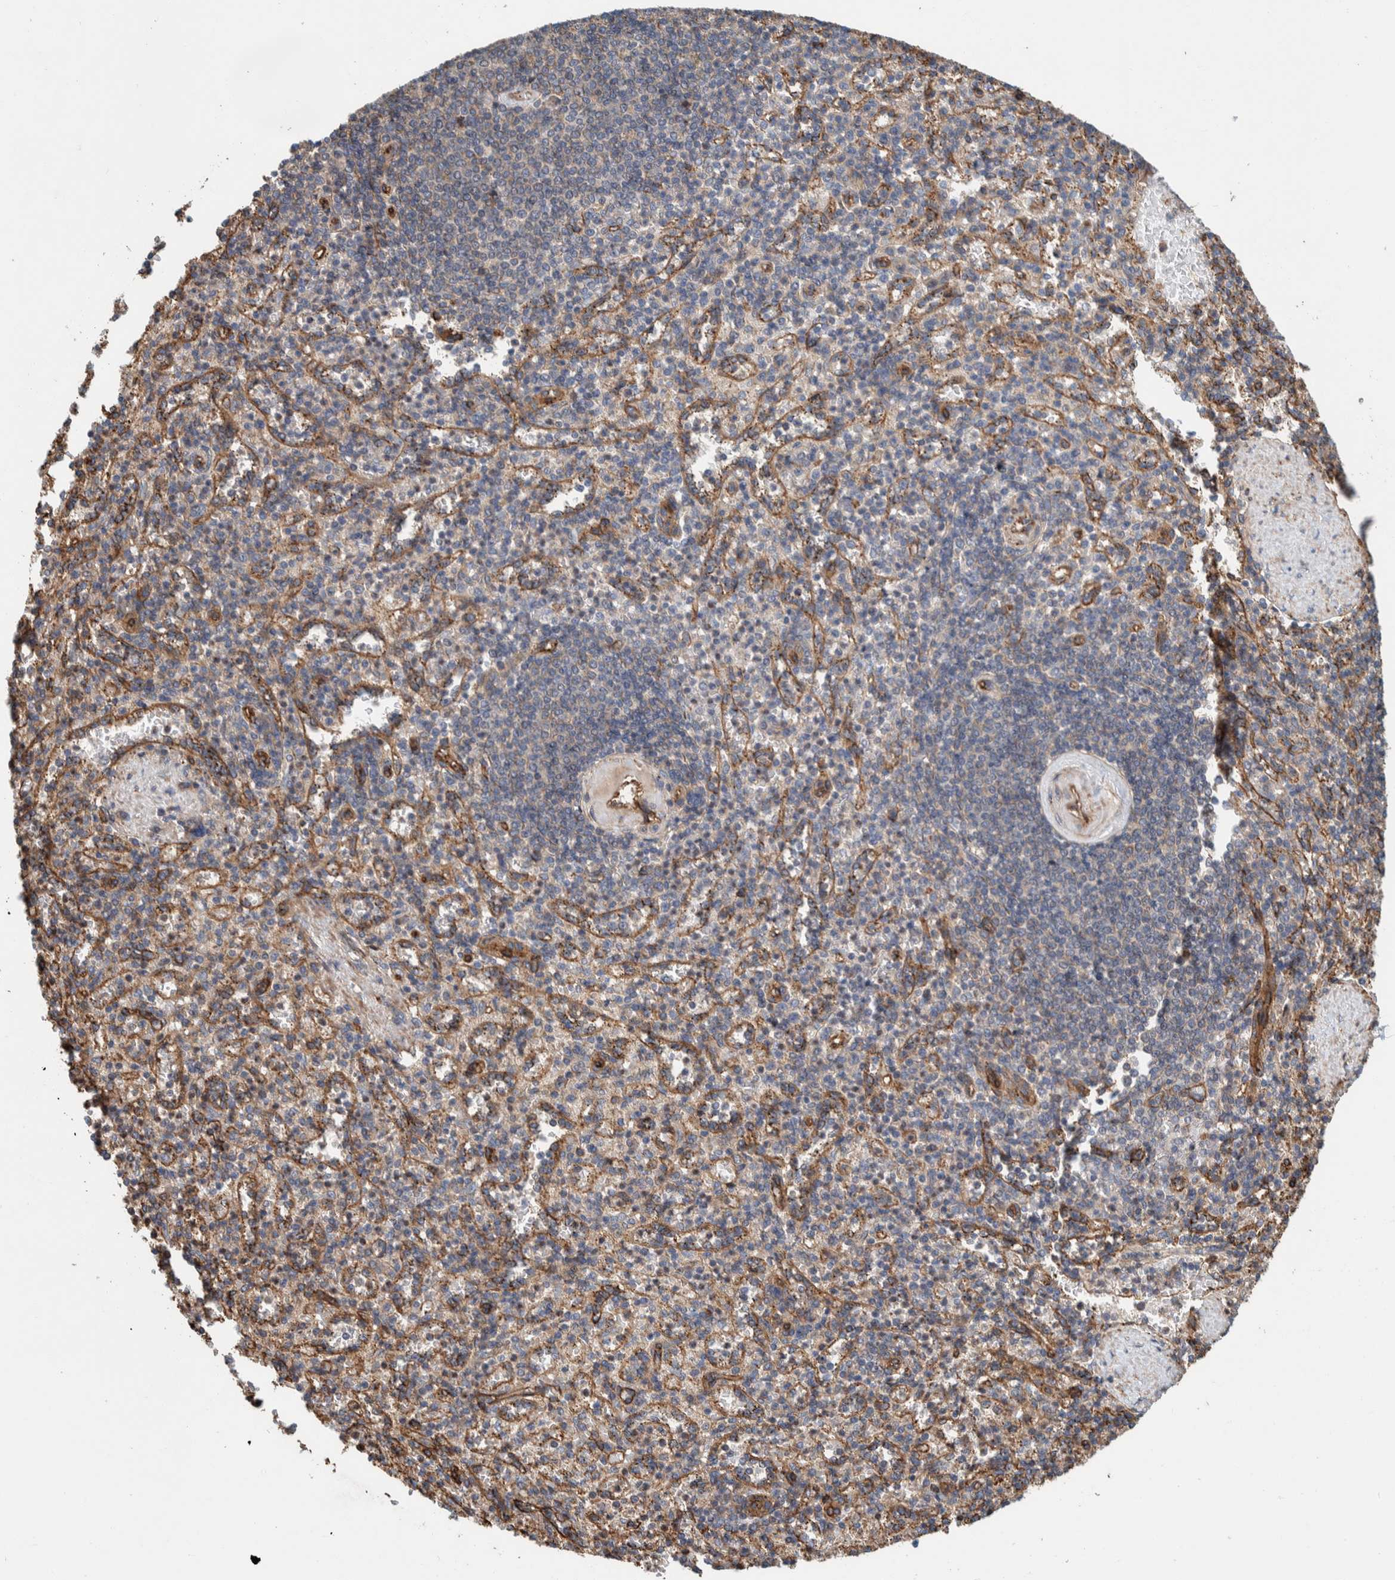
{"staining": {"intensity": "weak", "quantity": "25%-75%", "location": "cytoplasmic/membranous"}, "tissue": "spleen", "cell_type": "Cells in red pulp", "image_type": "normal", "snomed": [{"axis": "morphology", "description": "Normal tissue, NOS"}, {"axis": "topography", "description": "Spleen"}], "caption": "Cells in red pulp exhibit low levels of weak cytoplasmic/membranous positivity in approximately 25%-75% of cells in unremarkable human spleen. Using DAB (3,3'-diaminobenzidine) (brown) and hematoxylin (blue) stains, captured at high magnification using brightfield microscopy.", "gene": "PKD1L1", "patient": {"sex": "female", "age": 74}}